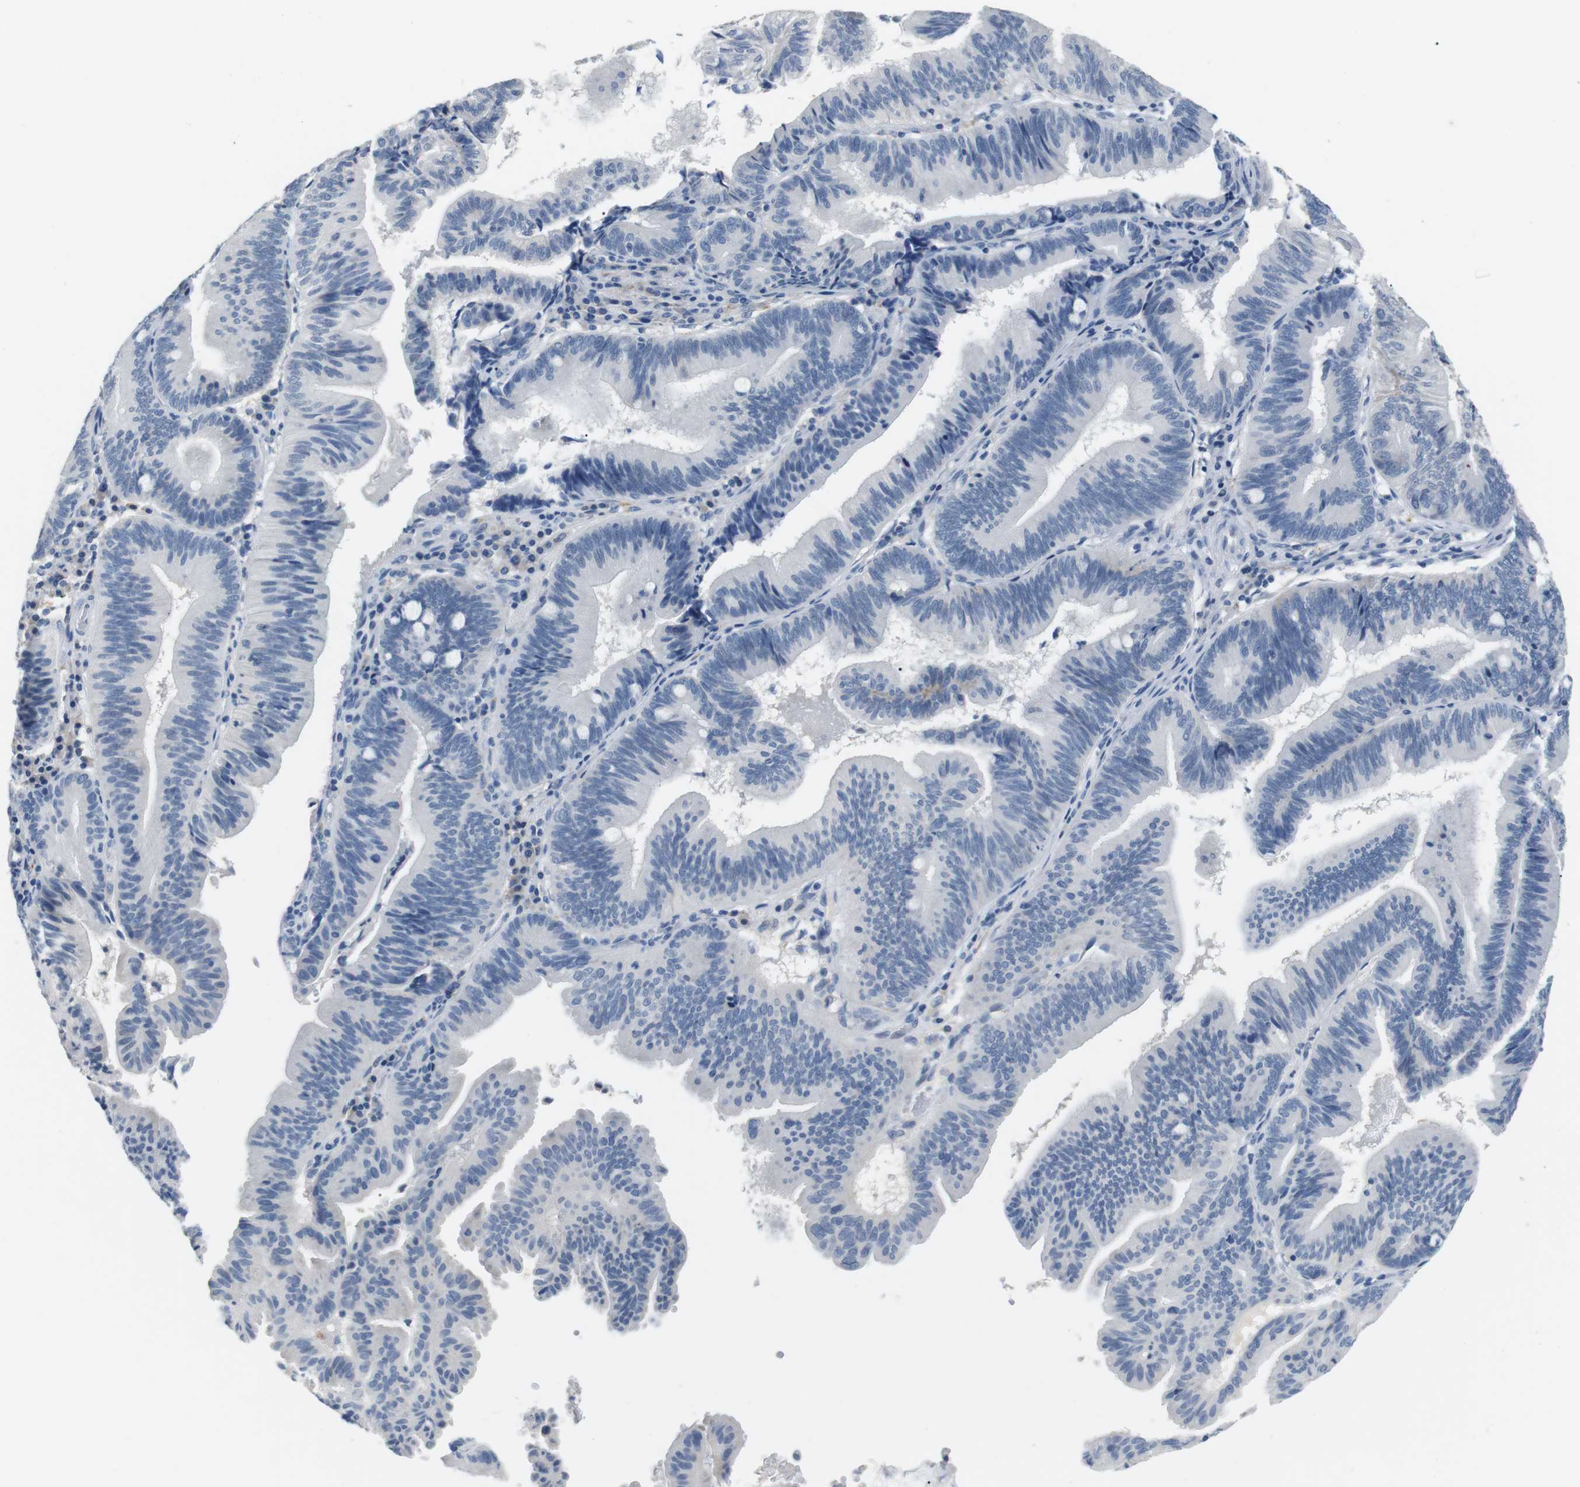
{"staining": {"intensity": "negative", "quantity": "none", "location": "none"}, "tissue": "pancreatic cancer", "cell_type": "Tumor cells", "image_type": "cancer", "snomed": [{"axis": "morphology", "description": "Adenocarcinoma, NOS"}, {"axis": "topography", "description": "Pancreas"}], "caption": "Immunohistochemistry image of human adenocarcinoma (pancreatic) stained for a protein (brown), which reveals no positivity in tumor cells.", "gene": "FCGRT", "patient": {"sex": "male", "age": 82}}